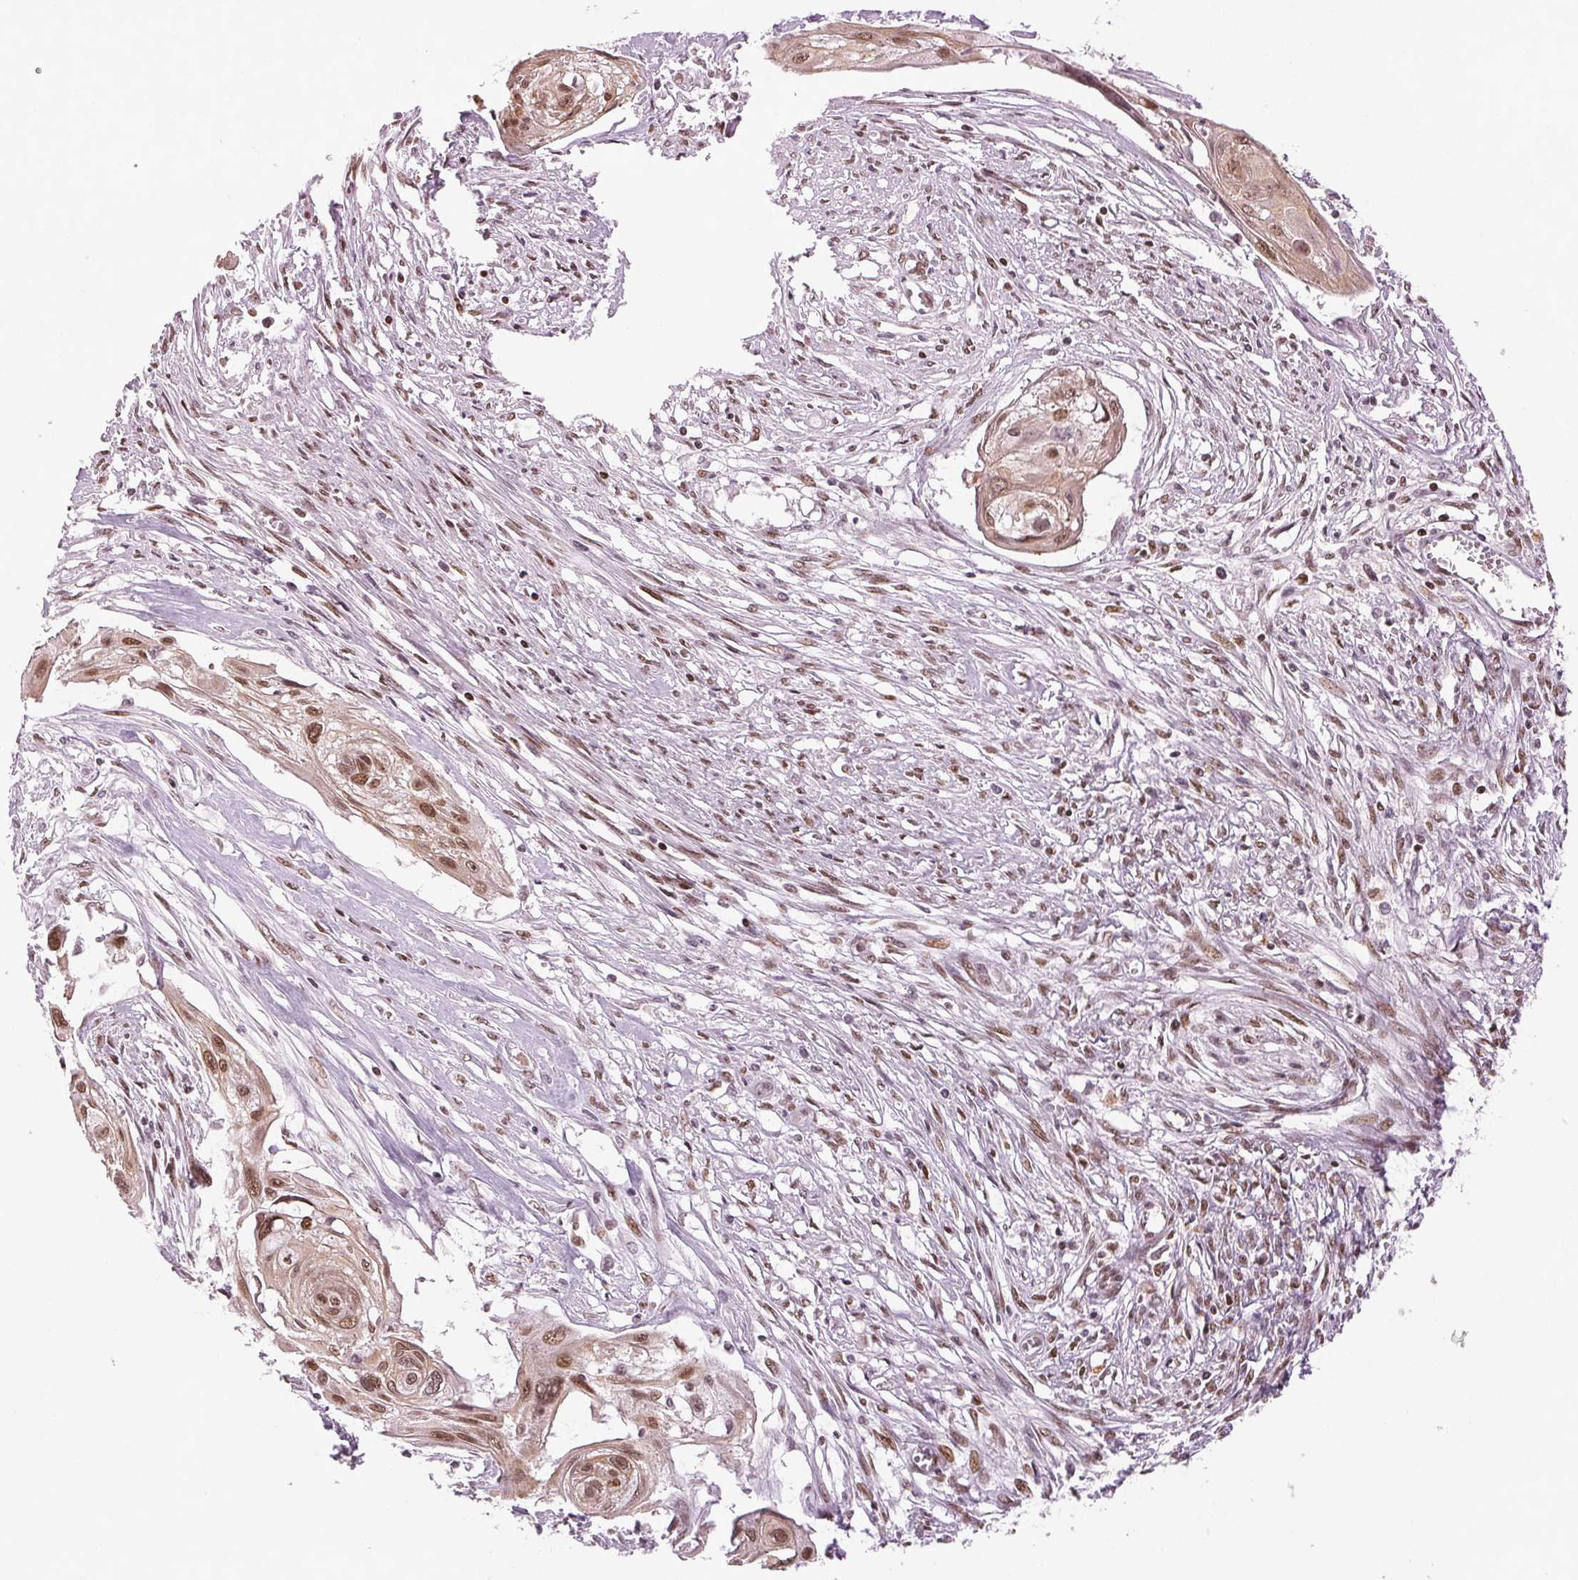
{"staining": {"intensity": "moderate", "quantity": ">75%", "location": "nuclear"}, "tissue": "cervical cancer", "cell_type": "Tumor cells", "image_type": "cancer", "snomed": [{"axis": "morphology", "description": "Squamous cell carcinoma, NOS"}, {"axis": "topography", "description": "Cervix"}], "caption": "Immunohistochemical staining of cervical squamous cell carcinoma exhibits moderate nuclear protein positivity in approximately >75% of tumor cells. The staining was performed using DAB to visualize the protein expression in brown, while the nuclei were stained in blue with hematoxylin (Magnification: 20x).", "gene": "XPC", "patient": {"sex": "female", "age": 38}}